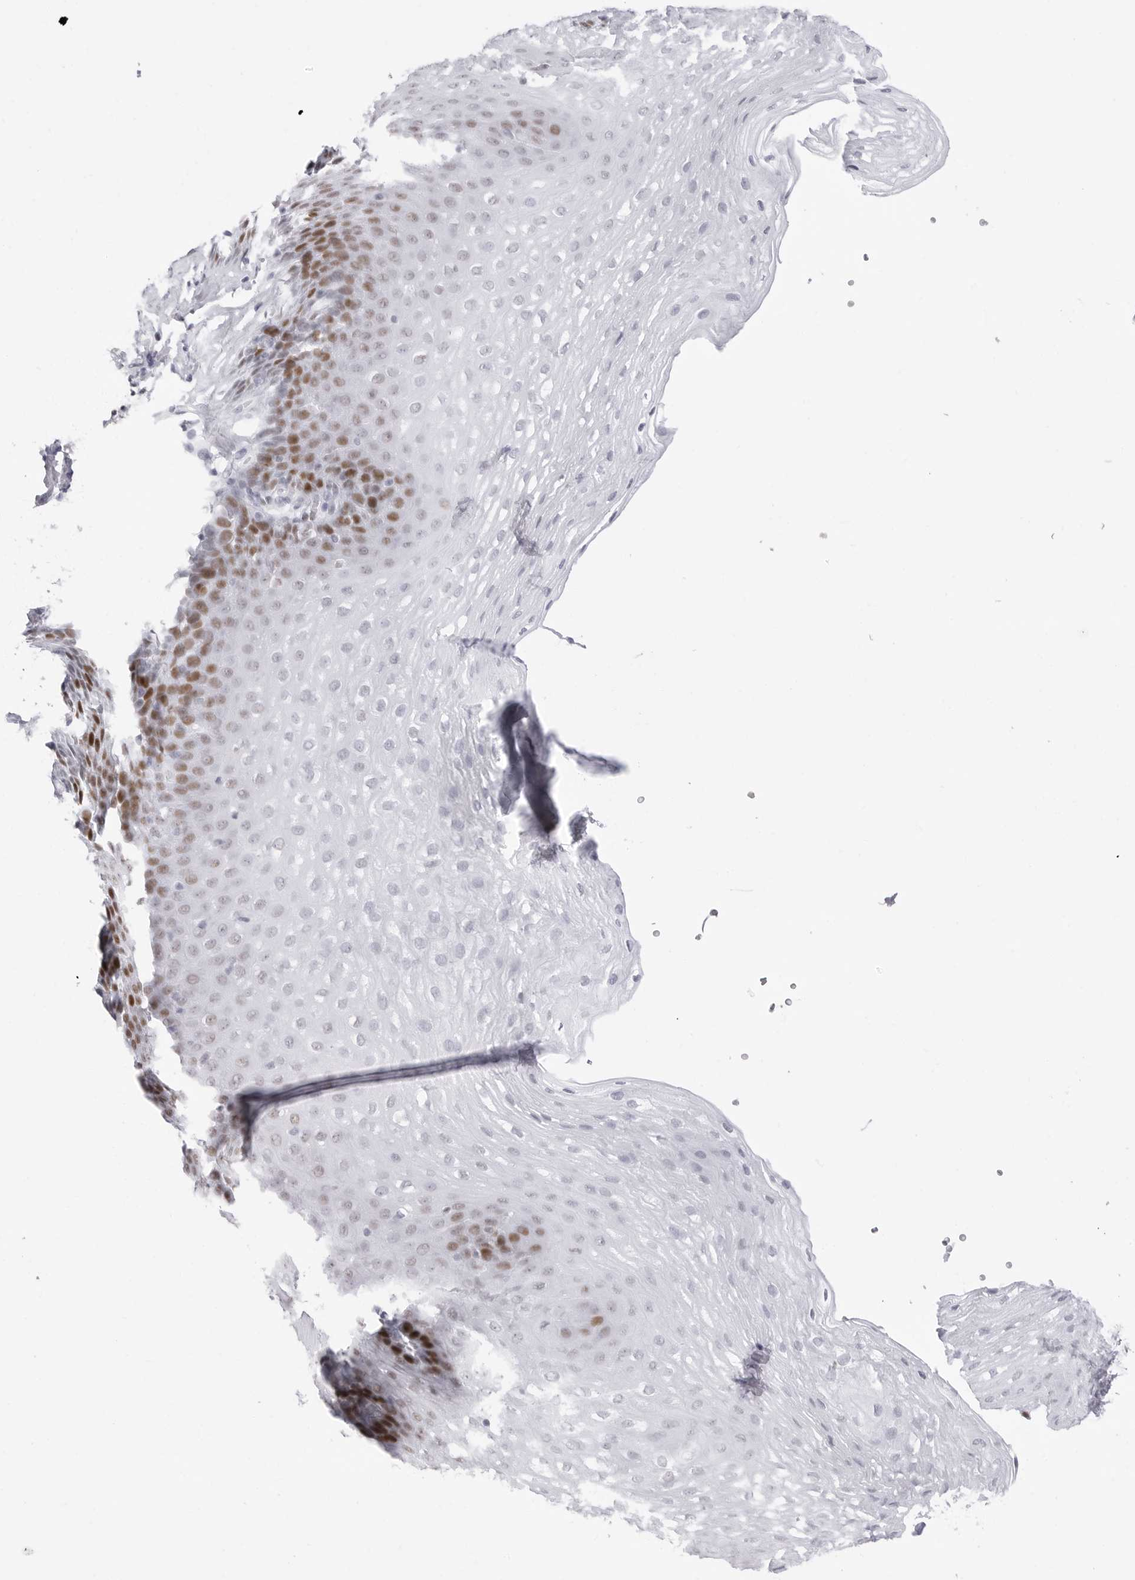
{"staining": {"intensity": "moderate", "quantity": "25%-75%", "location": "nuclear"}, "tissue": "esophagus", "cell_type": "Squamous epithelial cells", "image_type": "normal", "snomed": [{"axis": "morphology", "description": "Normal tissue, NOS"}, {"axis": "topography", "description": "Esophagus"}], "caption": "IHC image of normal esophagus: human esophagus stained using IHC shows medium levels of moderate protein expression localized specifically in the nuclear of squamous epithelial cells, appearing as a nuclear brown color.", "gene": "NASP", "patient": {"sex": "female", "age": 66}}